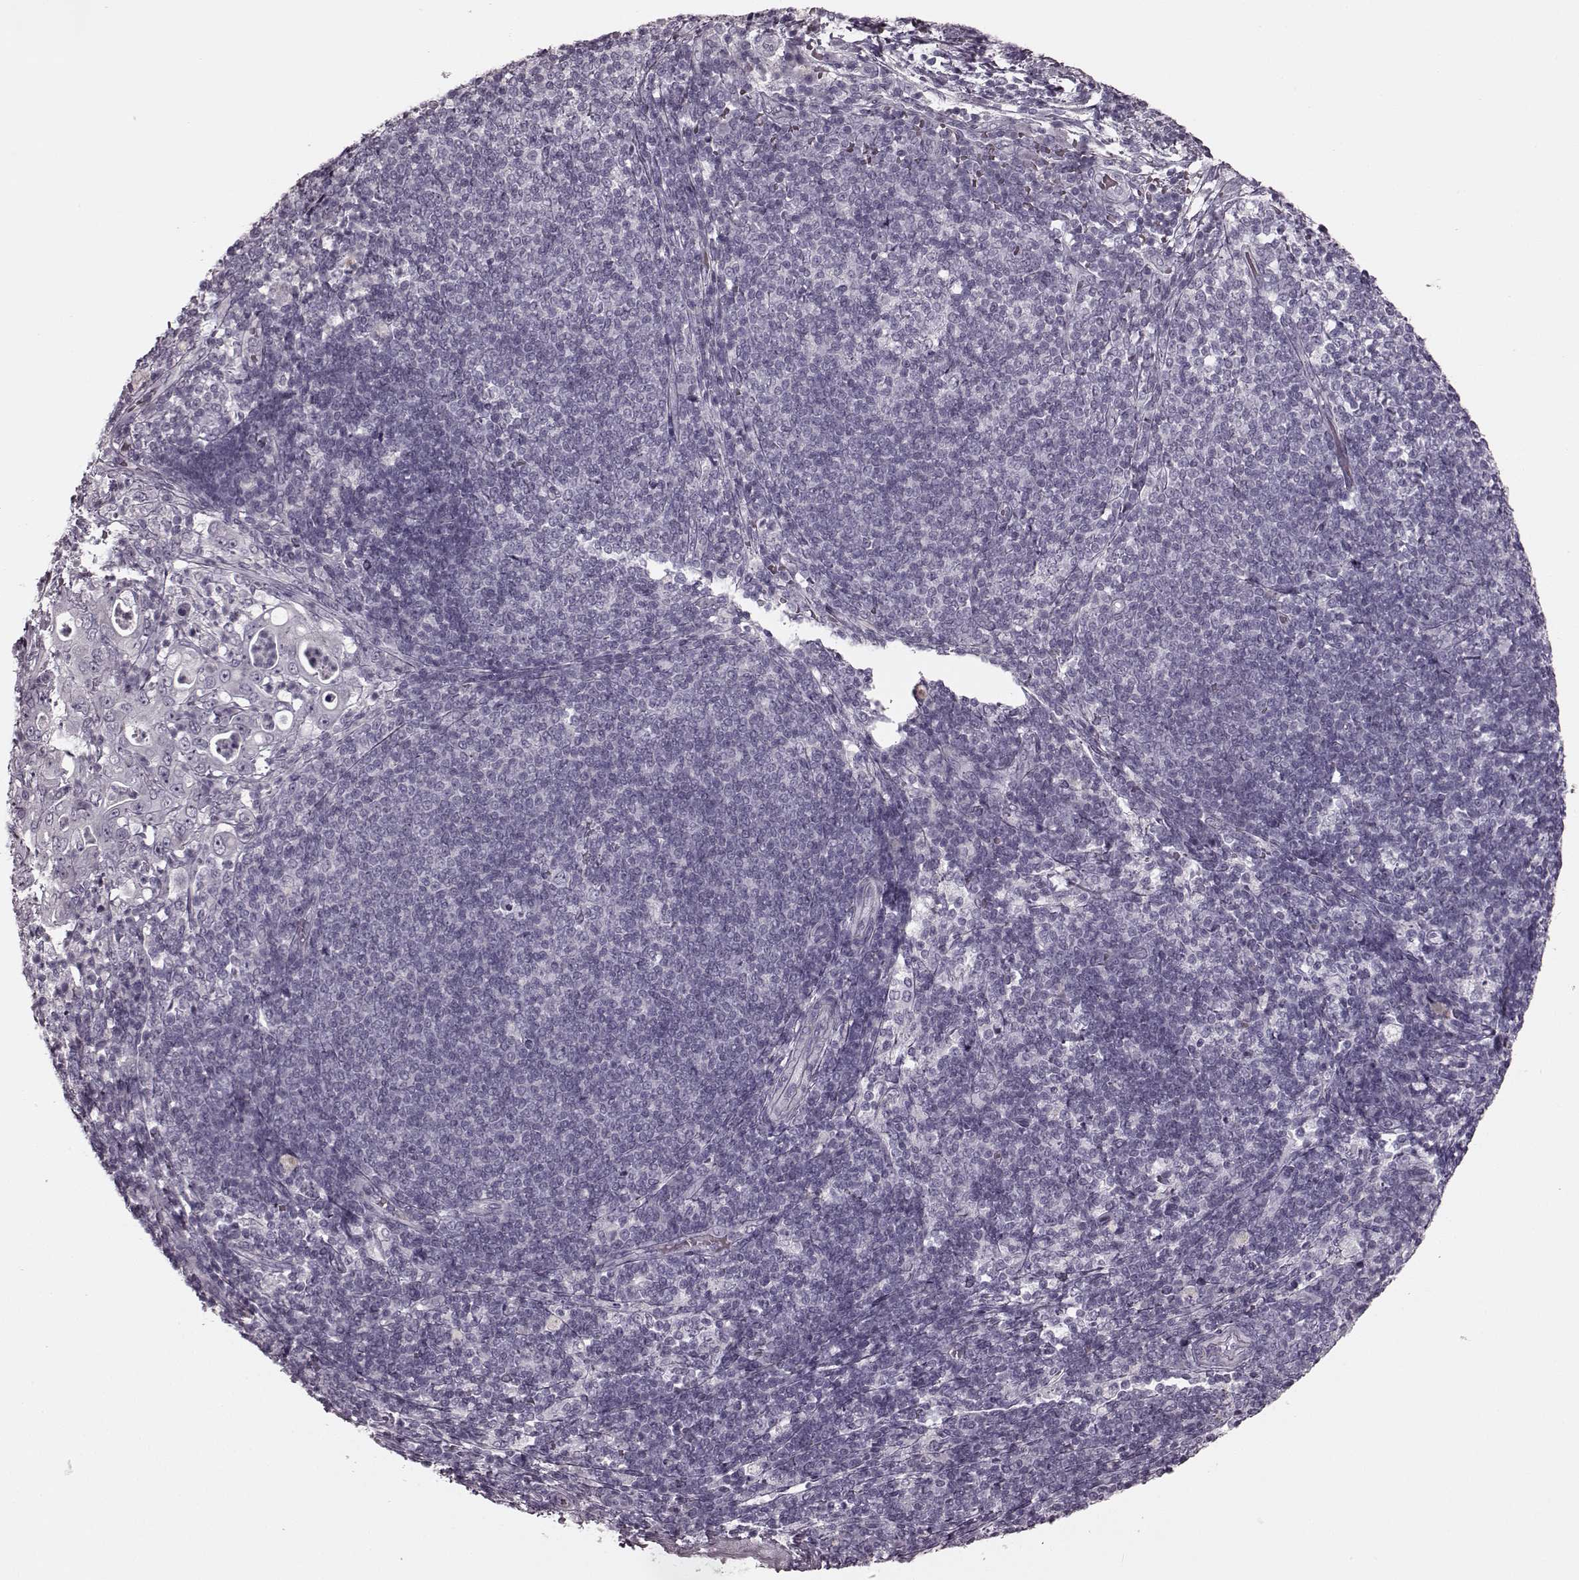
{"staining": {"intensity": "negative", "quantity": "none", "location": "none"}, "tissue": "pancreatic cancer", "cell_type": "Tumor cells", "image_type": "cancer", "snomed": [{"axis": "morphology", "description": "Adenocarcinoma, NOS"}, {"axis": "topography", "description": "Pancreas"}], "caption": "Protein analysis of pancreatic adenocarcinoma shows no significant positivity in tumor cells. The staining was performed using DAB to visualize the protein expression in brown, while the nuclei were stained in blue with hematoxylin (Magnification: 20x).", "gene": "TRPM1", "patient": {"sex": "male", "age": 71}}